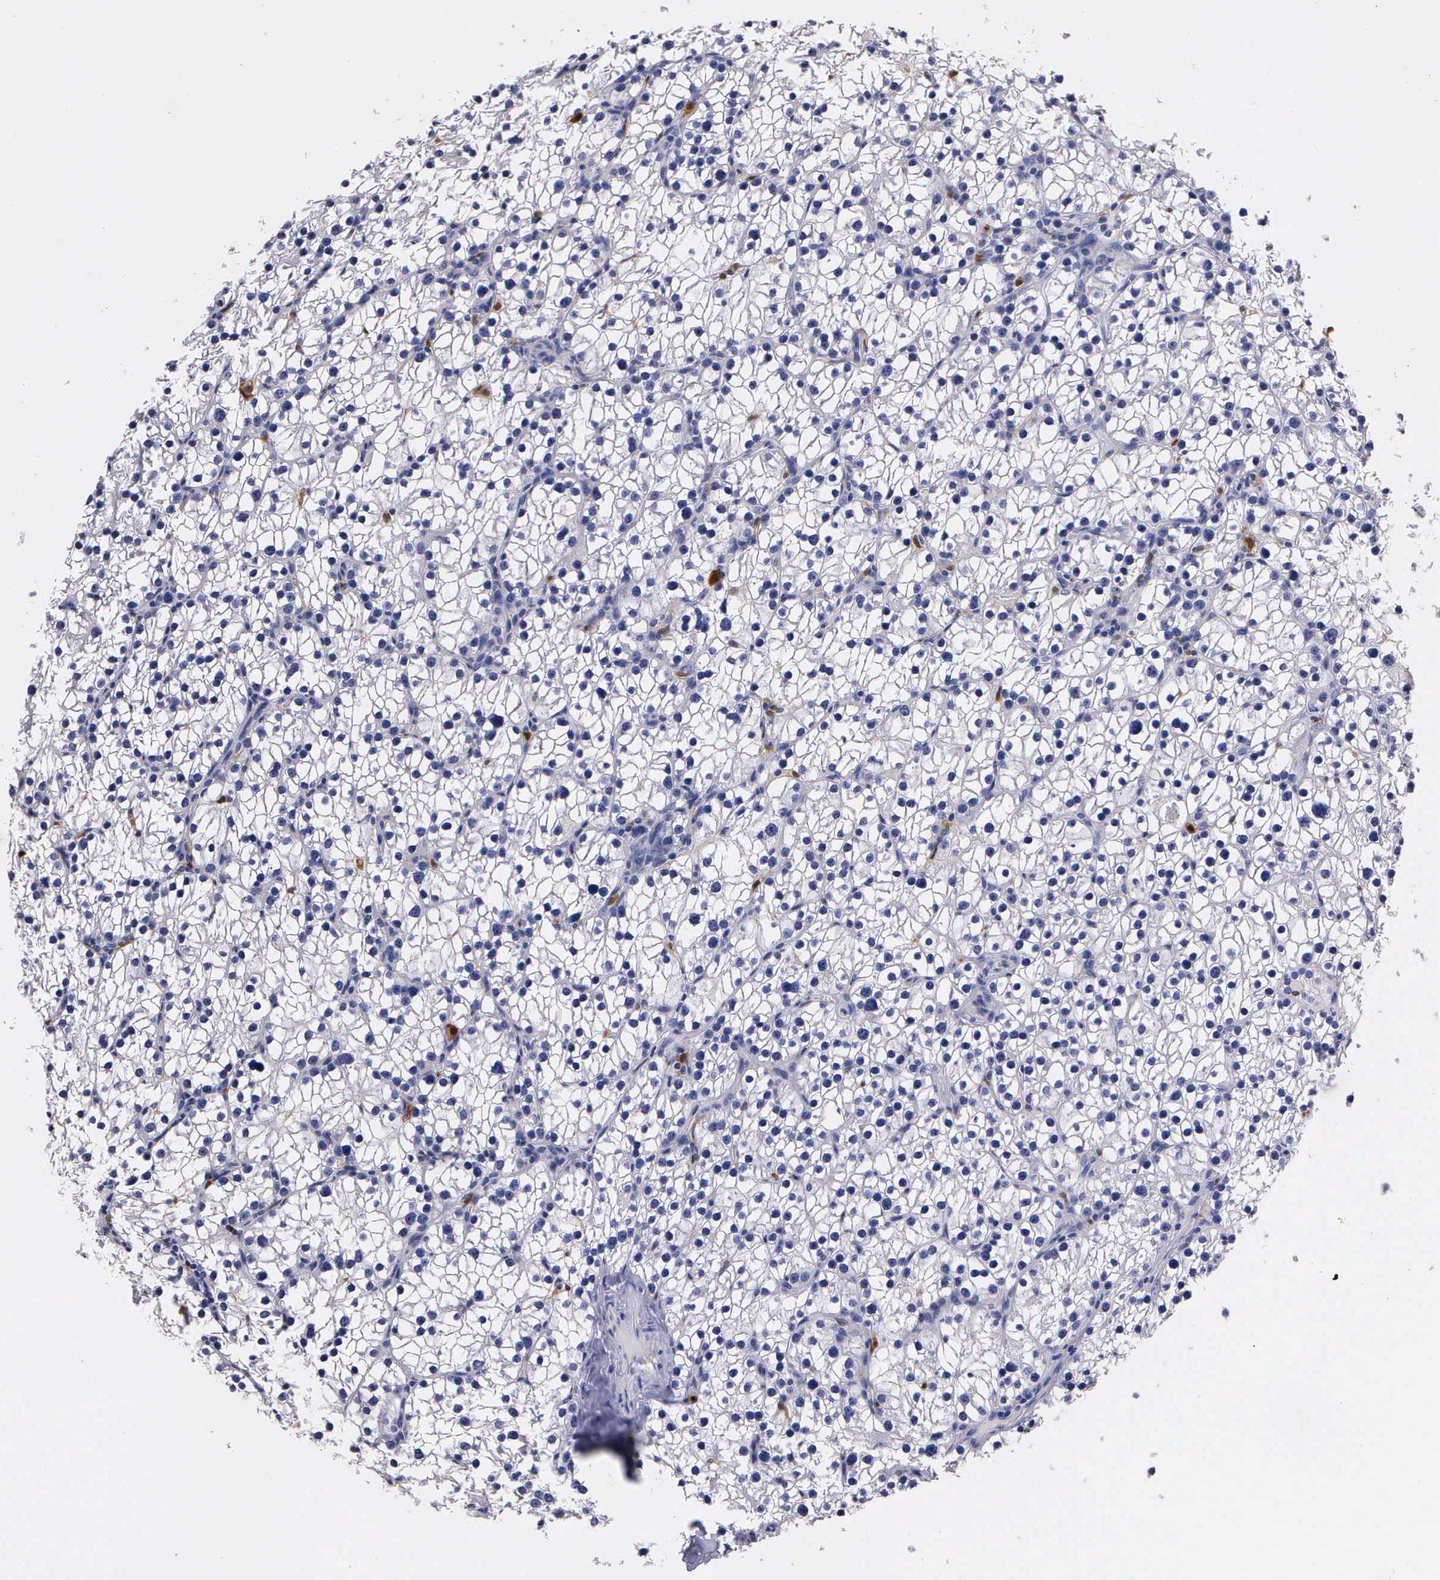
{"staining": {"intensity": "negative", "quantity": "none", "location": "none"}, "tissue": "parathyroid gland", "cell_type": "Glandular cells", "image_type": "normal", "snomed": [{"axis": "morphology", "description": "Normal tissue, NOS"}, {"axis": "topography", "description": "Parathyroid gland"}], "caption": "Immunohistochemistry (IHC) image of benign parathyroid gland stained for a protein (brown), which demonstrates no staining in glandular cells. (DAB immunohistochemistry, high magnification).", "gene": "RENBP", "patient": {"sex": "female", "age": 54}}